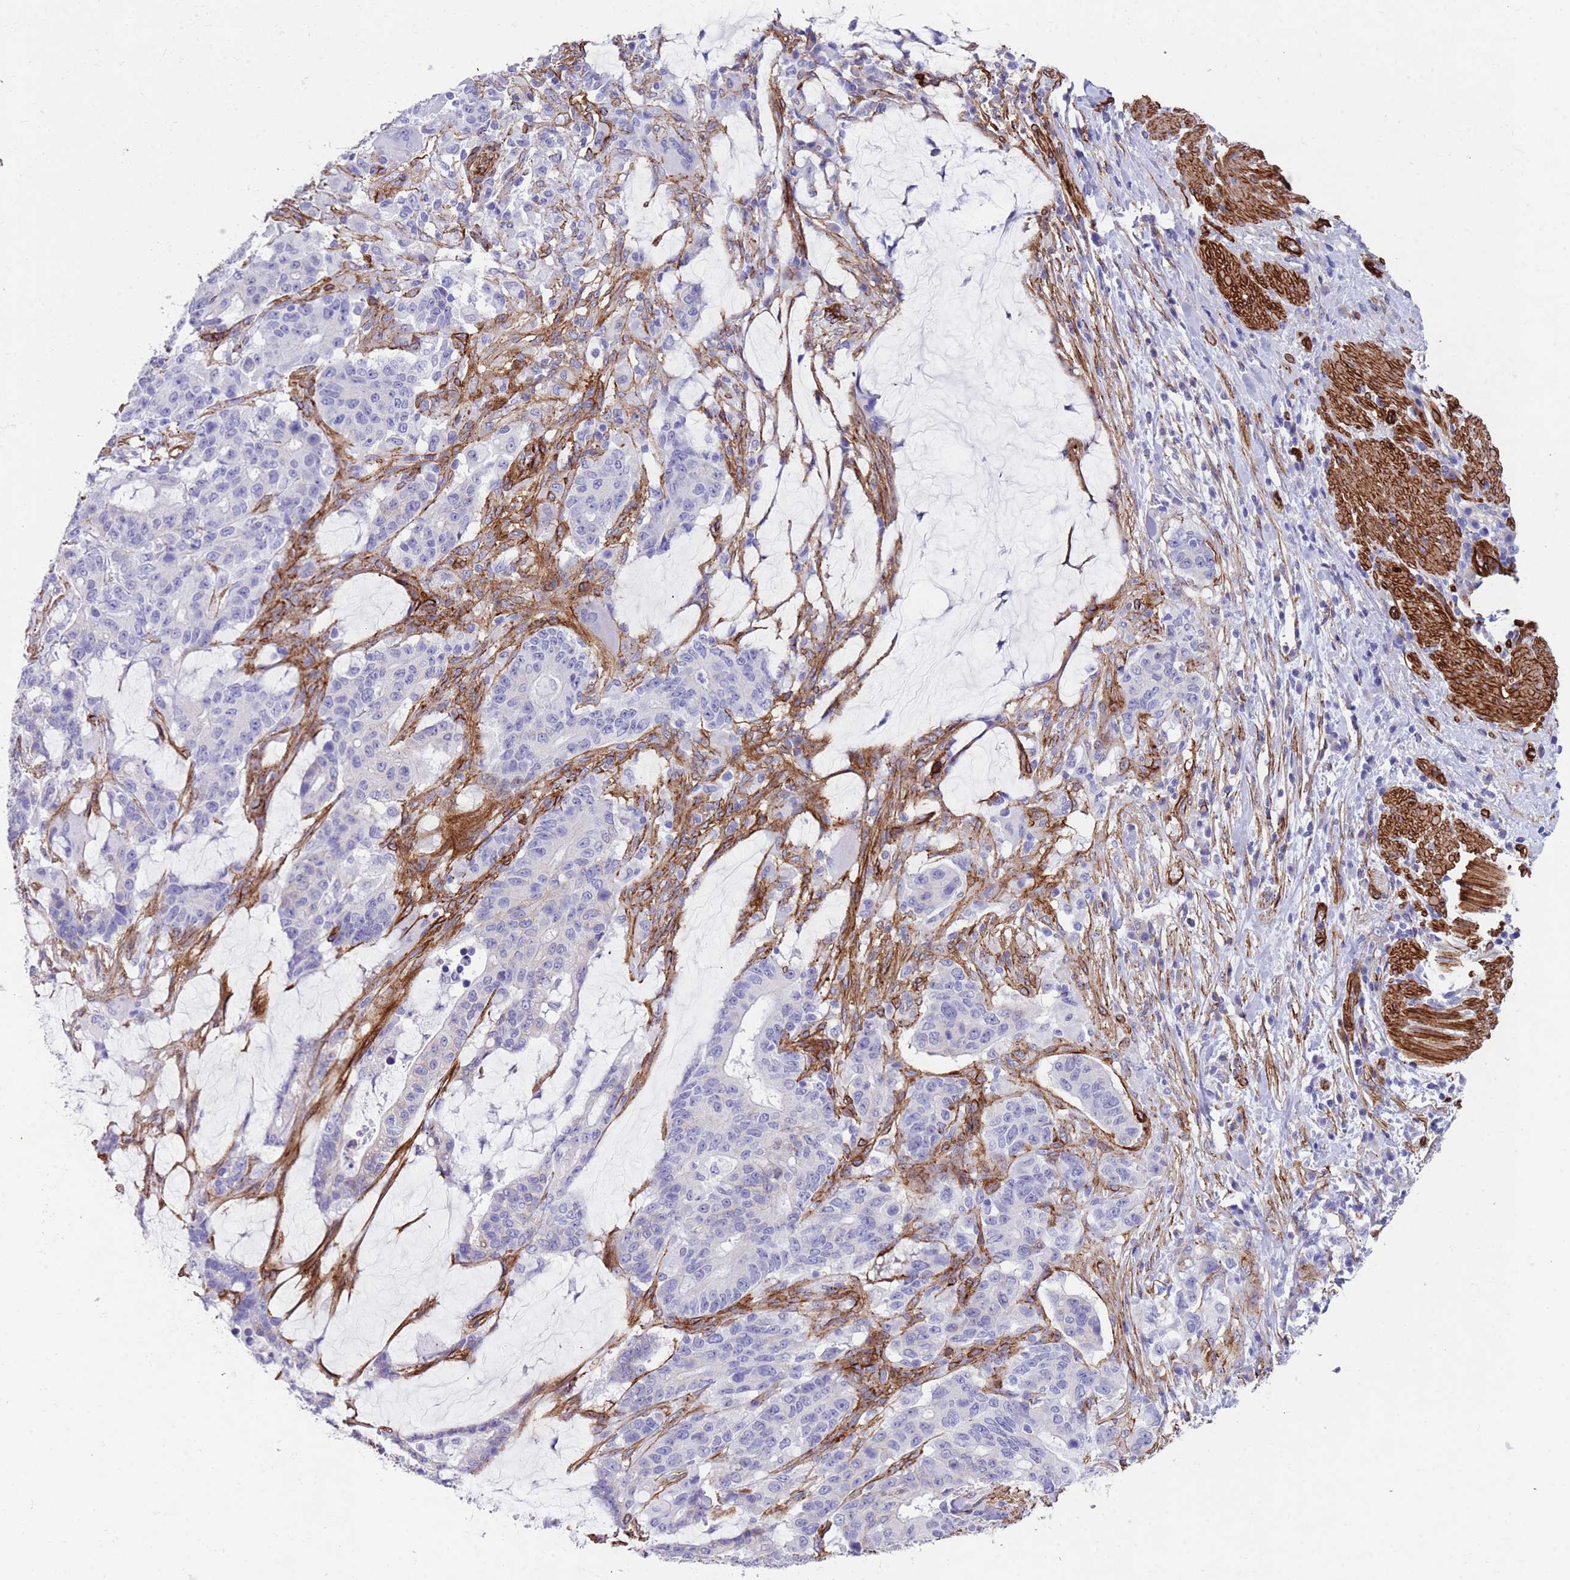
{"staining": {"intensity": "negative", "quantity": "none", "location": "none"}, "tissue": "stomach cancer", "cell_type": "Tumor cells", "image_type": "cancer", "snomed": [{"axis": "morphology", "description": "Normal tissue, NOS"}, {"axis": "morphology", "description": "Adenocarcinoma, NOS"}, {"axis": "topography", "description": "Stomach"}], "caption": "Immunohistochemistry (IHC) of adenocarcinoma (stomach) demonstrates no expression in tumor cells. Nuclei are stained in blue.", "gene": "CAV2", "patient": {"sex": "female", "age": 64}}